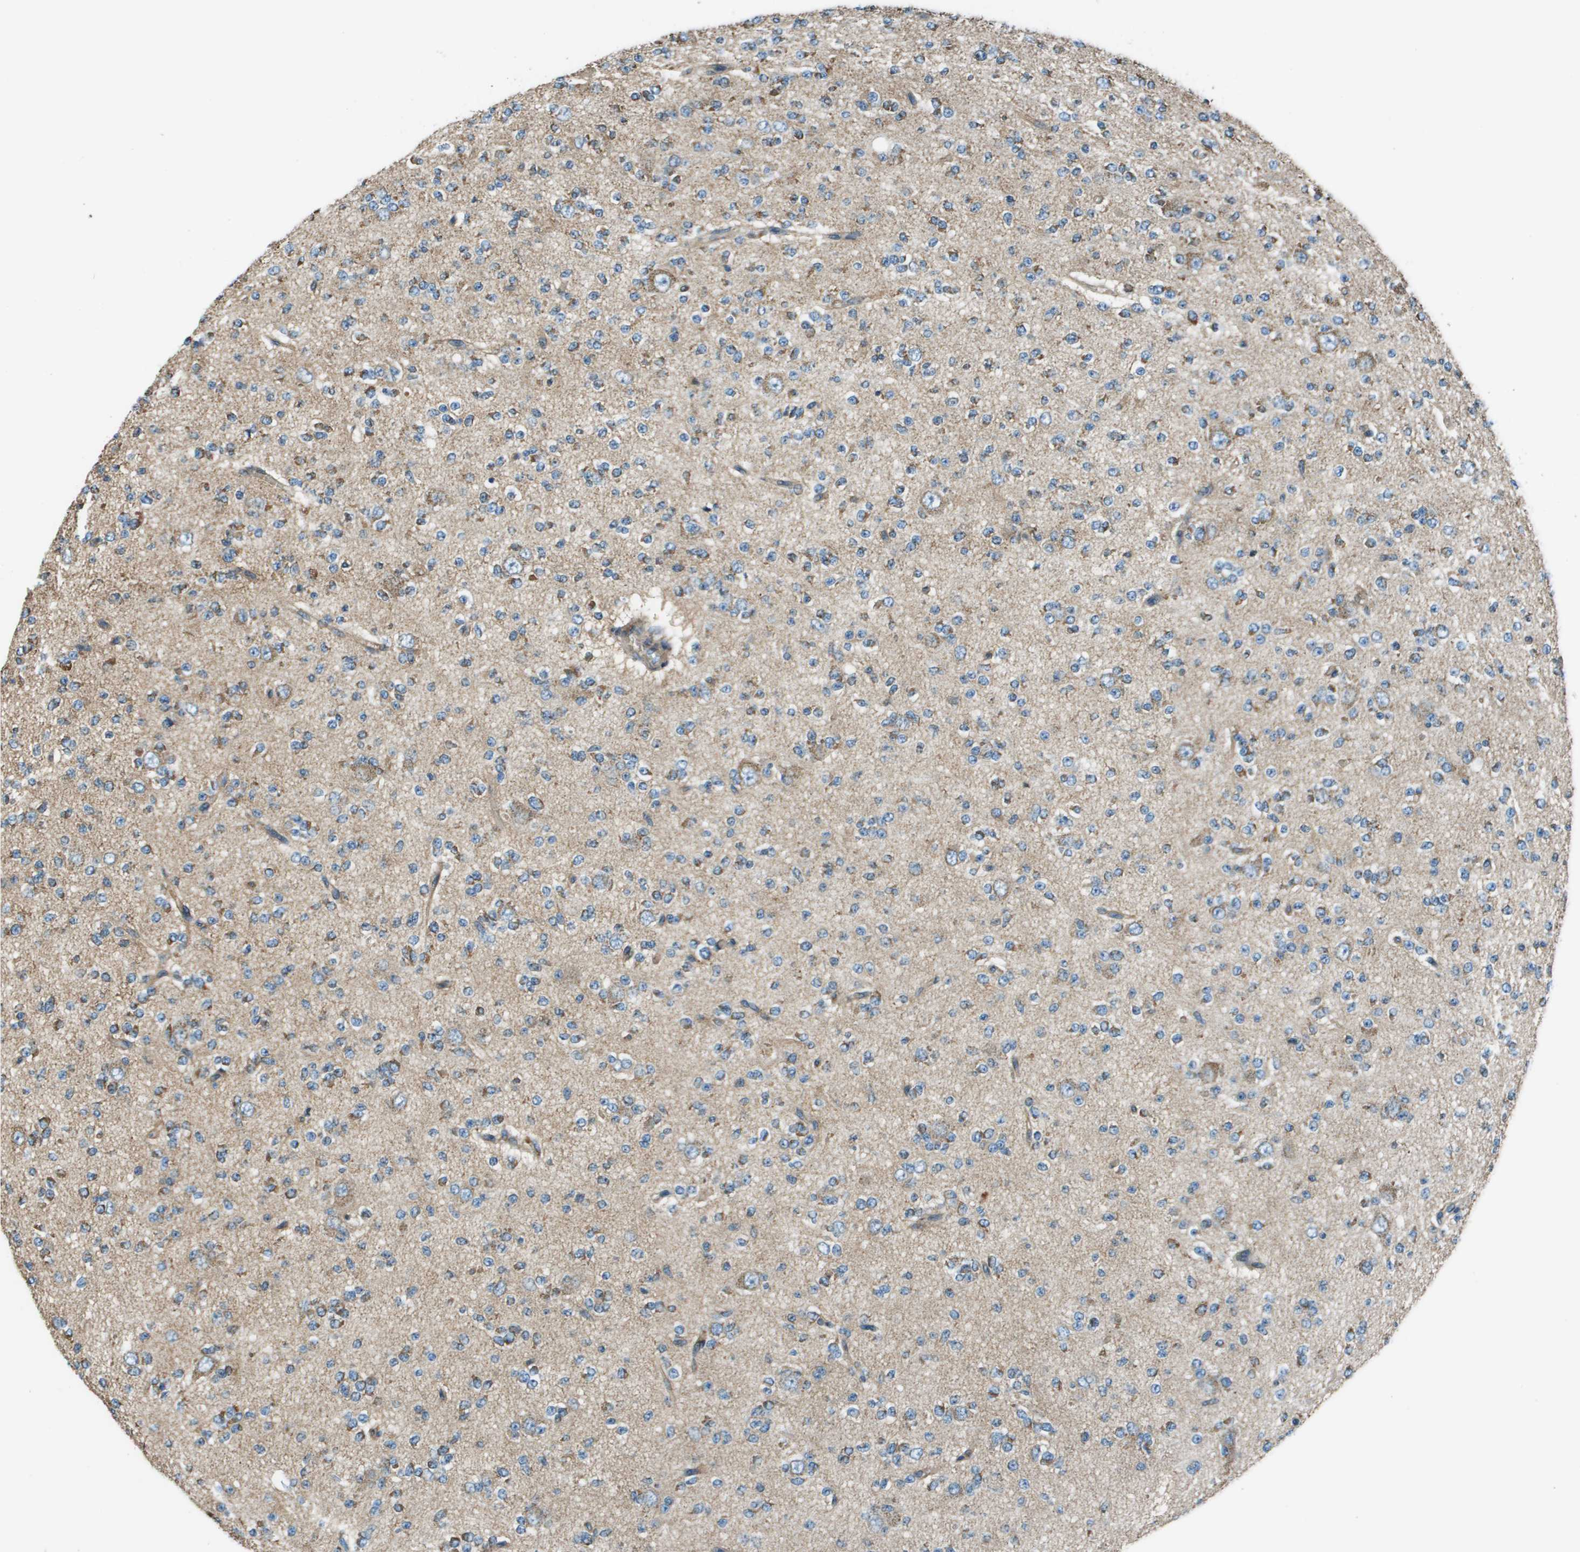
{"staining": {"intensity": "weak", "quantity": "25%-75%", "location": "cytoplasmic/membranous"}, "tissue": "glioma", "cell_type": "Tumor cells", "image_type": "cancer", "snomed": [{"axis": "morphology", "description": "Glioma, malignant, Low grade"}, {"axis": "topography", "description": "Brain"}], "caption": "Glioma stained with a brown dye shows weak cytoplasmic/membranous positive positivity in about 25%-75% of tumor cells.", "gene": "TMEM51", "patient": {"sex": "male", "age": 38}}